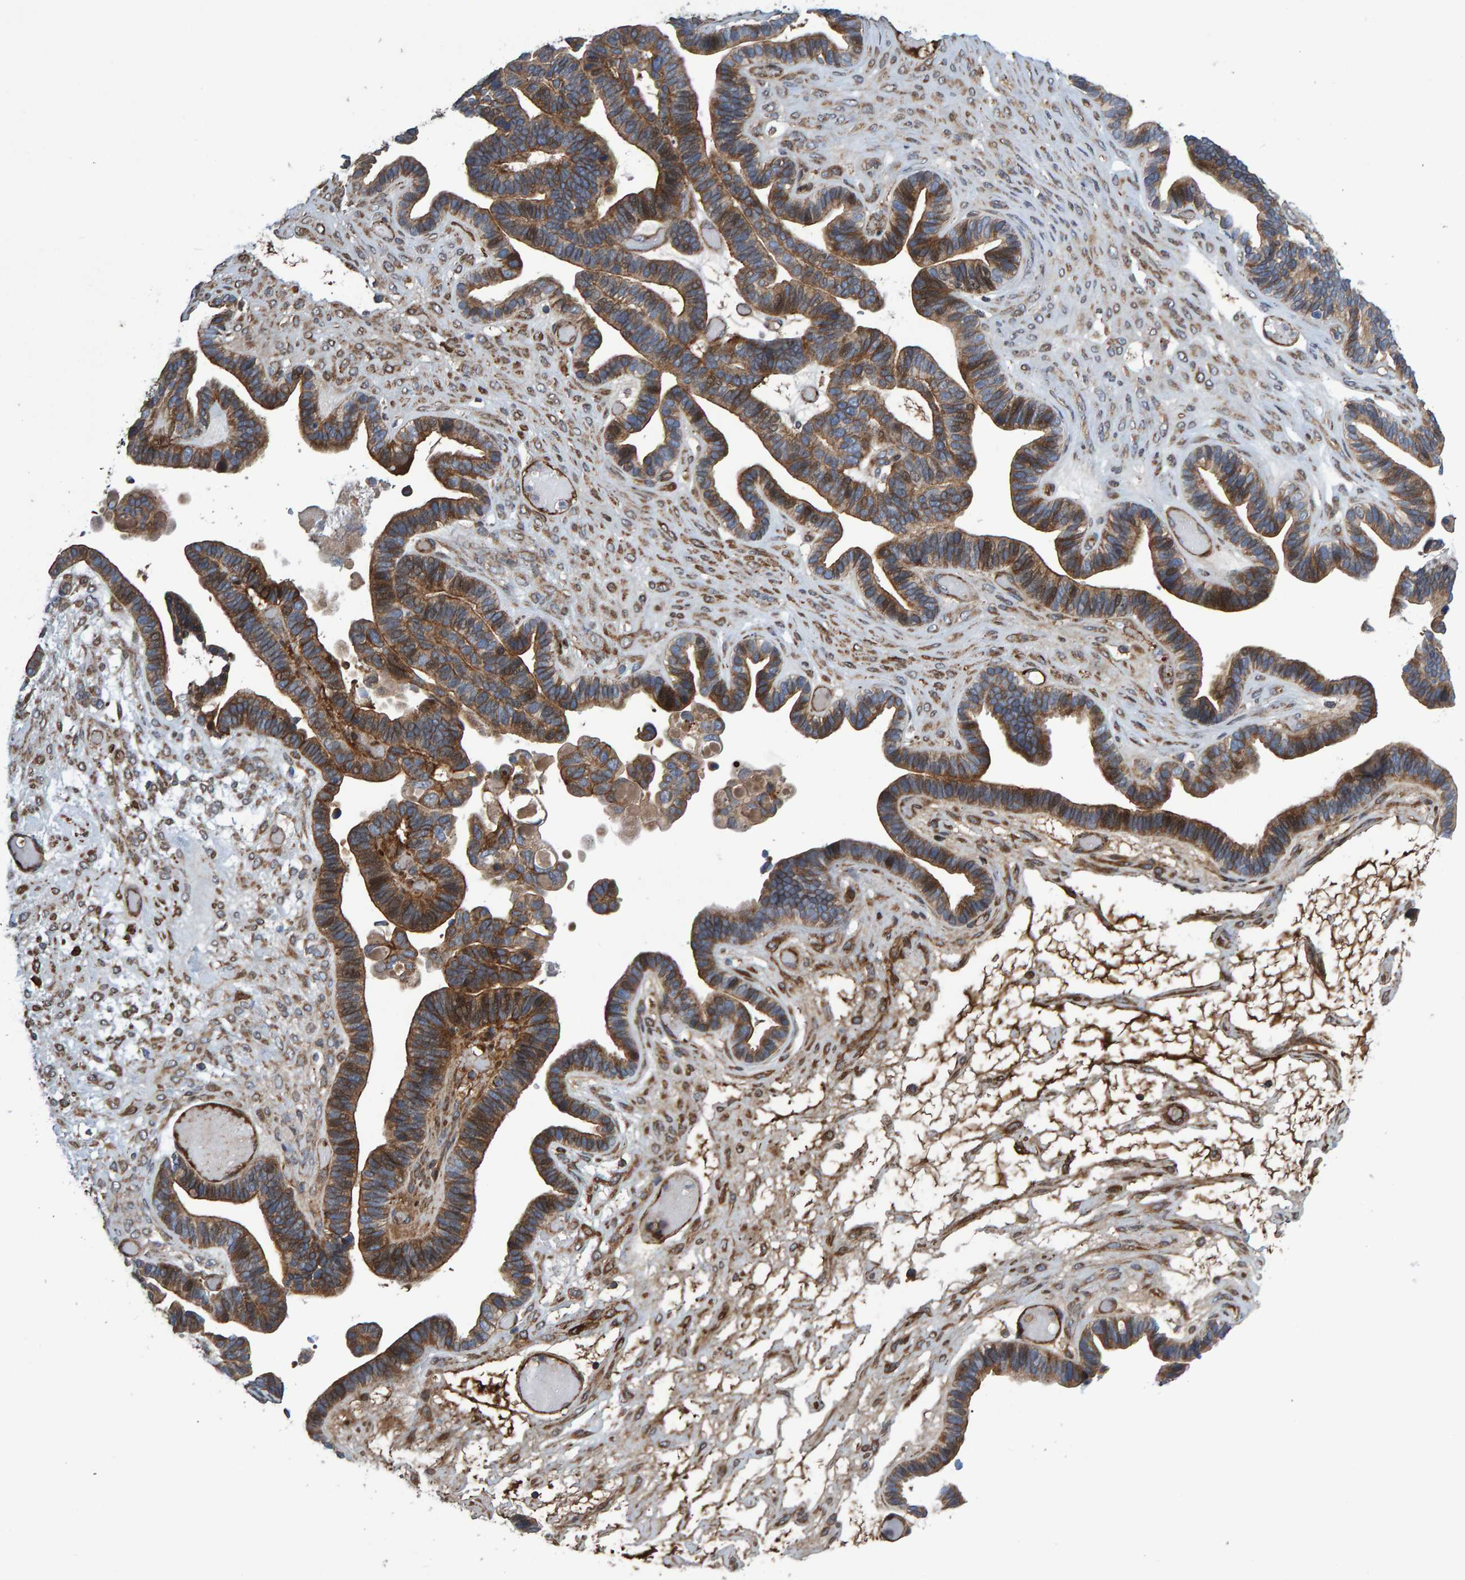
{"staining": {"intensity": "moderate", "quantity": ">75%", "location": "cytoplasmic/membranous"}, "tissue": "ovarian cancer", "cell_type": "Tumor cells", "image_type": "cancer", "snomed": [{"axis": "morphology", "description": "Cystadenocarcinoma, serous, NOS"}, {"axis": "topography", "description": "Ovary"}], "caption": "Protein staining displays moderate cytoplasmic/membranous staining in about >75% of tumor cells in ovarian serous cystadenocarcinoma.", "gene": "SLIT2", "patient": {"sex": "female", "age": 56}}